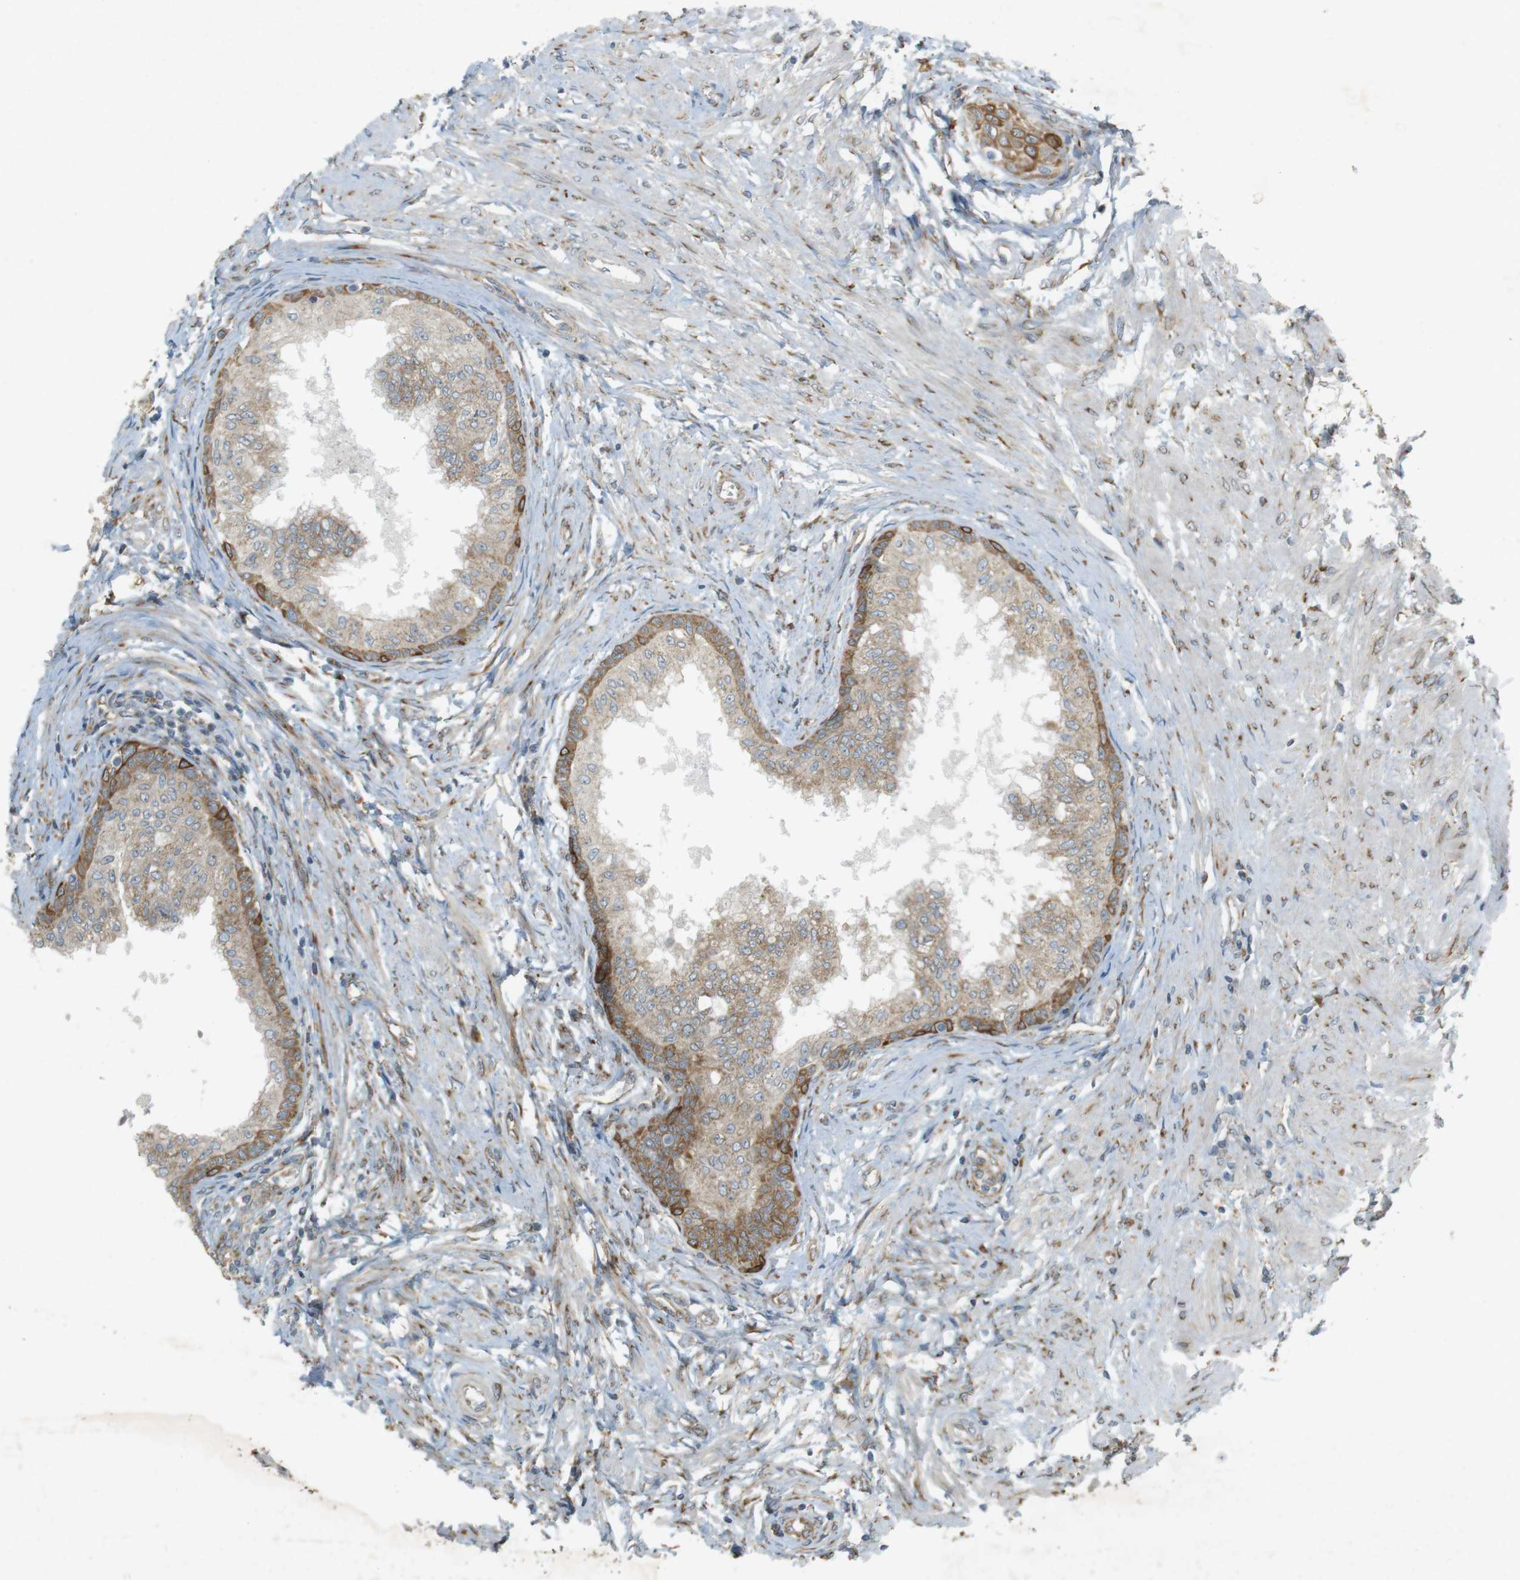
{"staining": {"intensity": "moderate", "quantity": ">75%", "location": "cytoplasmic/membranous"}, "tissue": "prostate", "cell_type": "Glandular cells", "image_type": "normal", "snomed": [{"axis": "morphology", "description": "Normal tissue, NOS"}, {"axis": "topography", "description": "Prostate"}, {"axis": "topography", "description": "Seminal veicle"}], "caption": "Immunohistochemistry of normal human prostate reveals medium levels of moderate cytoplasmic/membranous positivity in about >75% of glandular cells.", "gene": "SLC41A1", "patient": {"sex": "male", "age": 60}}